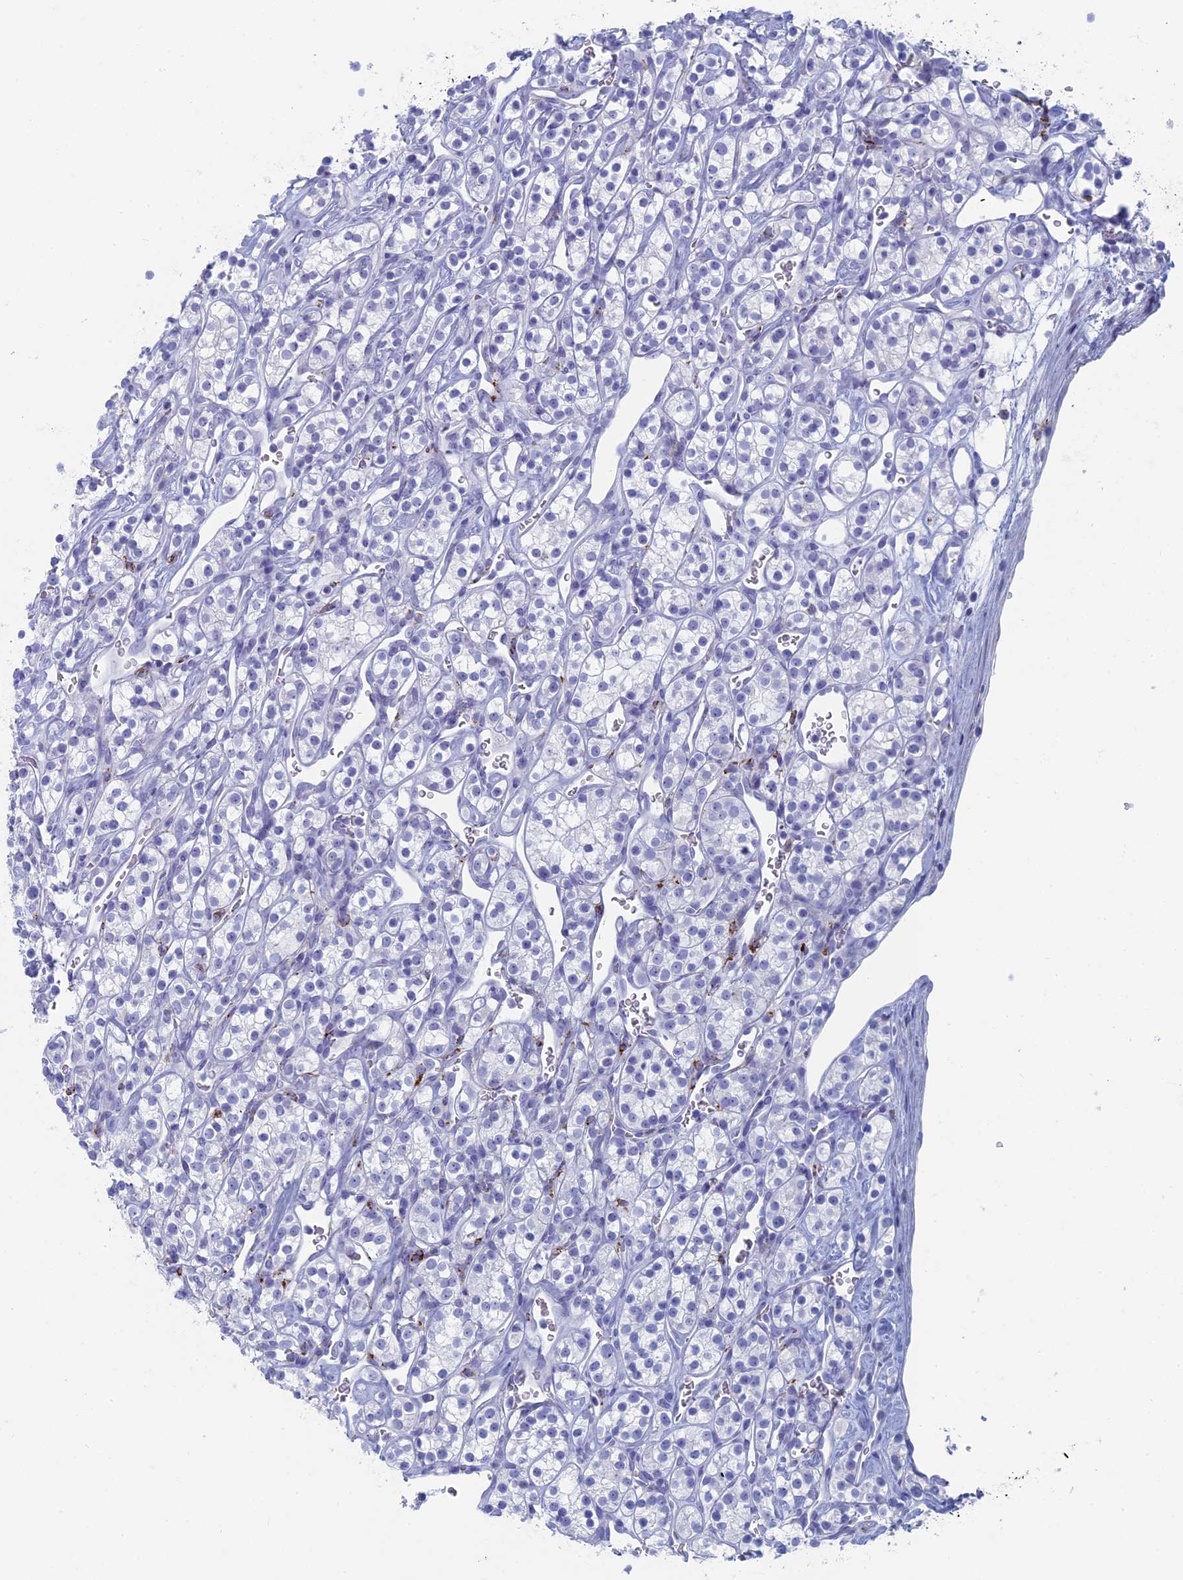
{"staining": {"intensity": "negative", "quantity": "none", "location": "none"}, "tissue": "renal cancer", "cell_type": "Tumor cells", "image_type": "cancer", "snomed": [{"axis": "morphology", "description": "Adenocarcinoma, NOS"}, {"axis": "topography", "description": "Kidney"}], "caption": "Immunohistochemical staining of renal adenocarcinoma demonstrates no significant expression in tumor cells.", "gene": "ALMS1", "patient": {"sex": "male", "age": 77}}